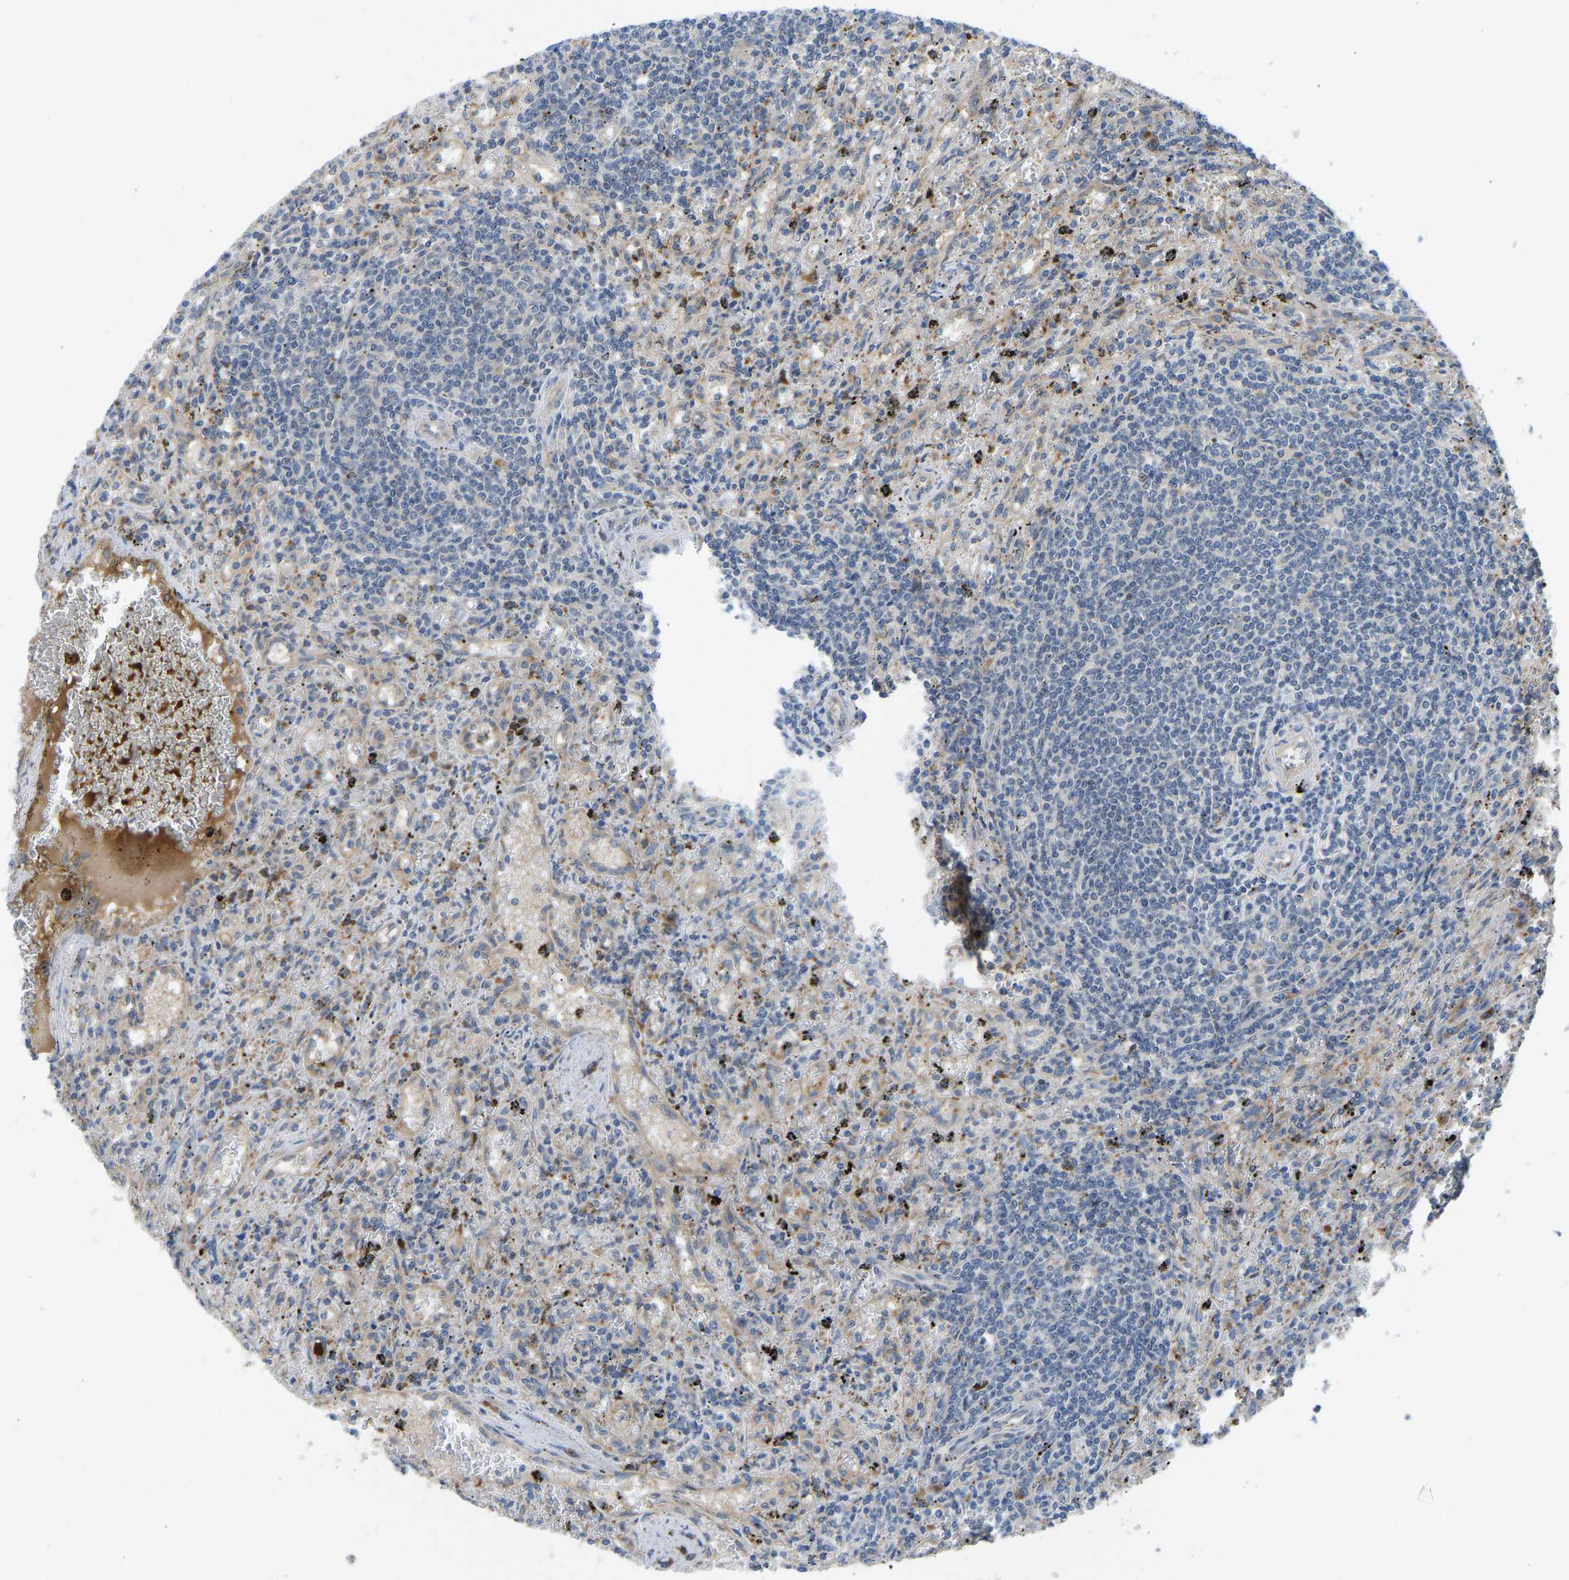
{"staining": {"intensity": "negative", "quantity": "none", "location": "none"}, "tissue": "lymphoma", "cell_type": "Tumor cells", "image_type": "cancer", "snomed": [{"axis": "morphology", "description": "Malignant lymphoma, non-Hodgkin's type, Low grade"}, {"axis": "topography", "description": "Spleen"}], "caption": "Micrograph shows no protein expression in tumor cells of low-grade malignant lymphoma, non-Hodgkin's type tissue. The staining is performed using DAB brown chromogen with nuclei counter-stained in using hematoxylin.", "gene": "ZNF251", "patient": {"sex": "male", "age": 76}}